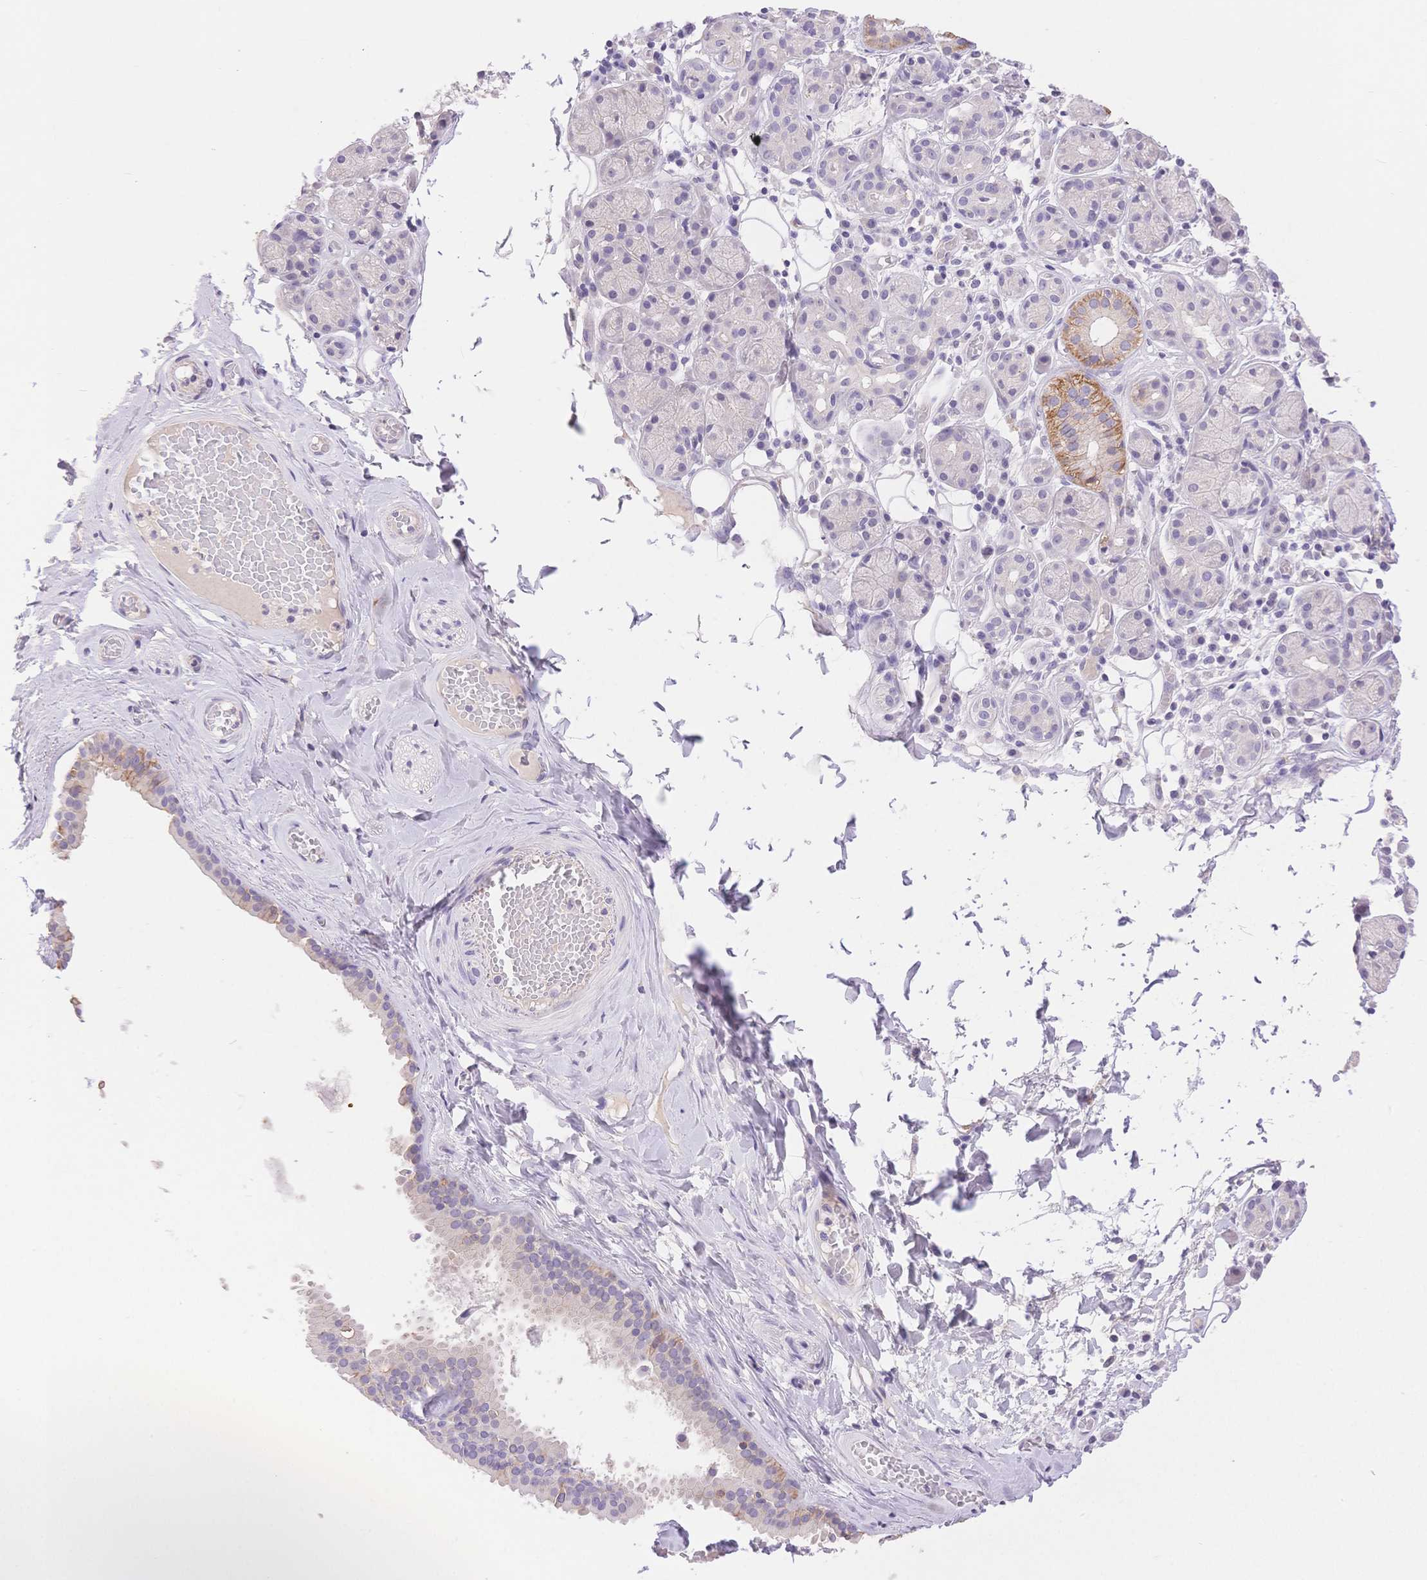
{"staining": {"intensity": "moderate", "quantity": "<25%", "location": "cytoplasmic/membranous"}, "tissue": "salivary gland", "cell_type": "Glandular cells", "image_type": "normal", "snomed": [{"axis": "morphology", "description": "Normal tissue, NOS"}, {"axis": "topography", "description": "Salivary gland"}, {"axis": "topography", "description": "Peripheral nerve tissue"}], "caption": "IHC micrograph of normal human salivary gland stained for a protein (brown), which reveals low levels of moderate cytoplasmic/membranous staining in approximately <25% of glandular cells.", "gene": "MYOM1", "patient": {"sex": "male", "age": 71}}